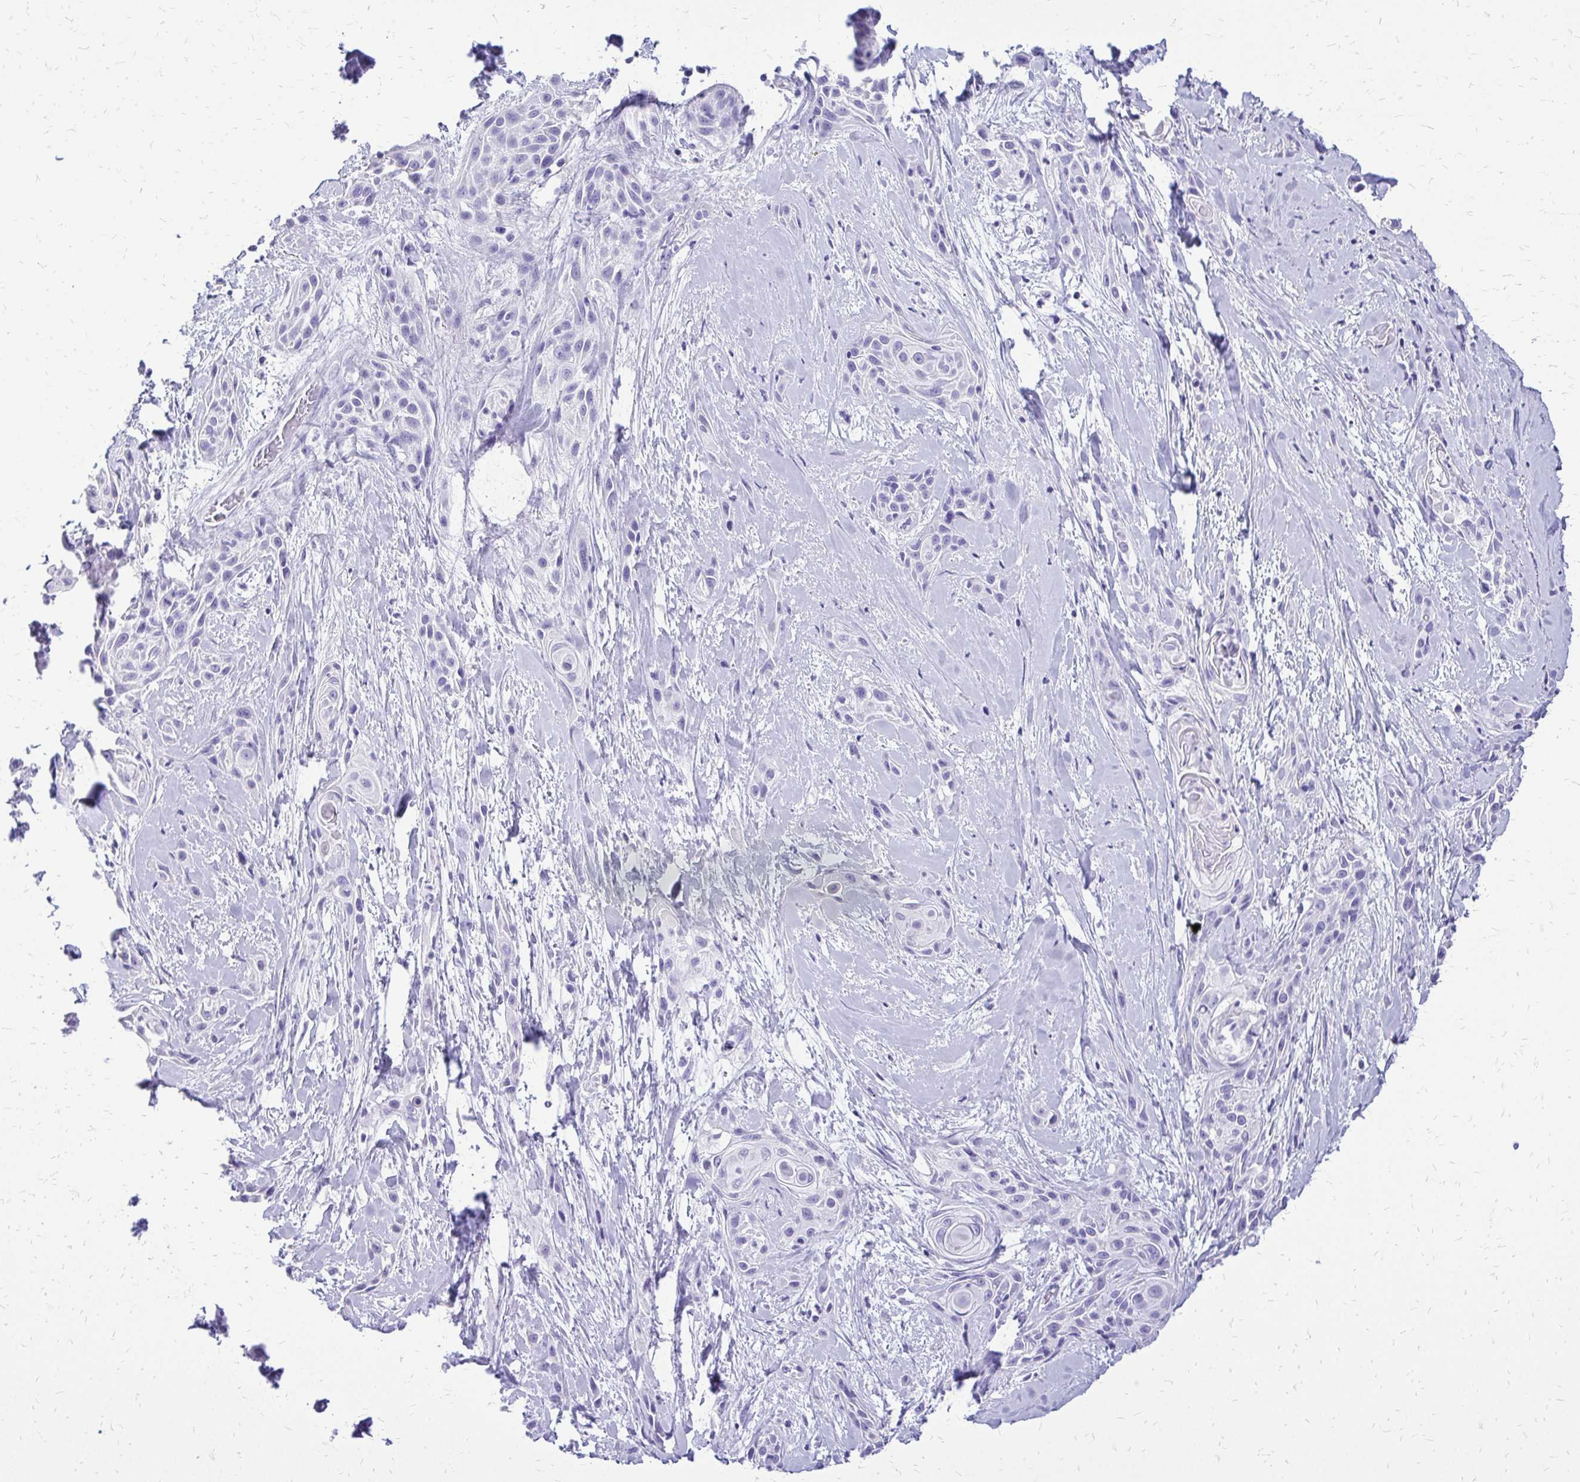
{"staining": {"intensity": "negative", "quantity": "none", "location": "none"}, "tissue": "skin cancer", "cell_type": "Tumor cells", "image_type": "cancer", "snomed": [{"axis": "morphology", "description": "Squamous cell carcinoma, NOS"}, {"axis": "topography", "description": "Skin"}, {"axis": "topography", "description": "Anal"}], "caption": "Immunohistochemistry micrograph of skin squamous cell carcinoma stained for a protein (brown), which shows no expression in tumor cells.", "gene": "SLC32A1", "patient": {"sex": "male", "age": 64}}